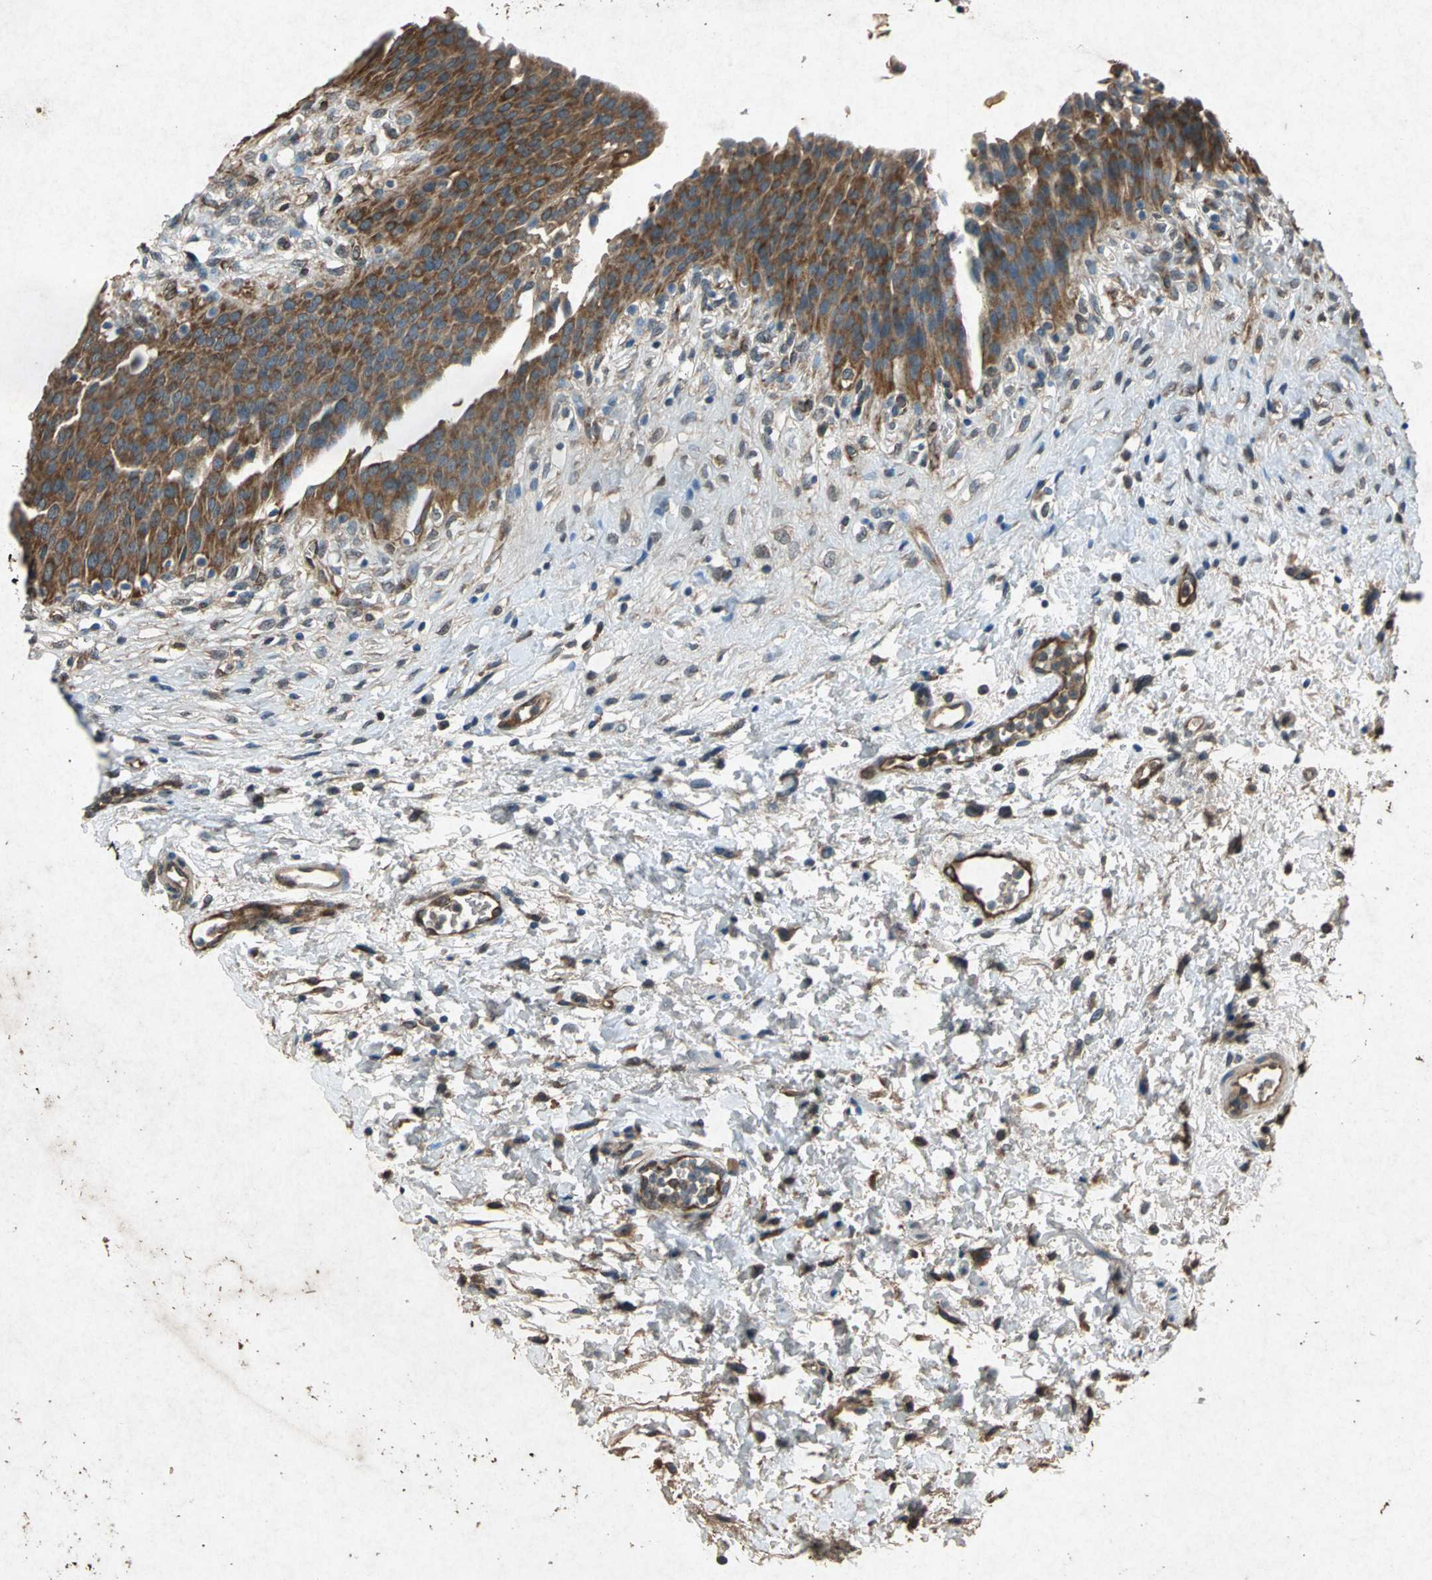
{"staining": {"intensity": "strong", "quantity": ">75%", "location": "cytoplasmic/membranous"}, "tissue": "urinary bladder", "cell_type": "Urothelial cells", "image_type": "normal", "snomed": [{"axis": "morphology", "description": "Normal tissue, NOS"}, {"axis": "morphology", "description": "Dysplasia, NOS"}, {"axis": "topography", "description": "Urinary bladder"}], "caption": "The micrograph reveals immunohistochemical staining of unremarkable urinary bladder. There is strong cytoplasmic/membranous positivity is identified in about >75% of urothelial cells.", "gene": "HSP90AB1", "patient": {"sex": "male", "age": 35}}